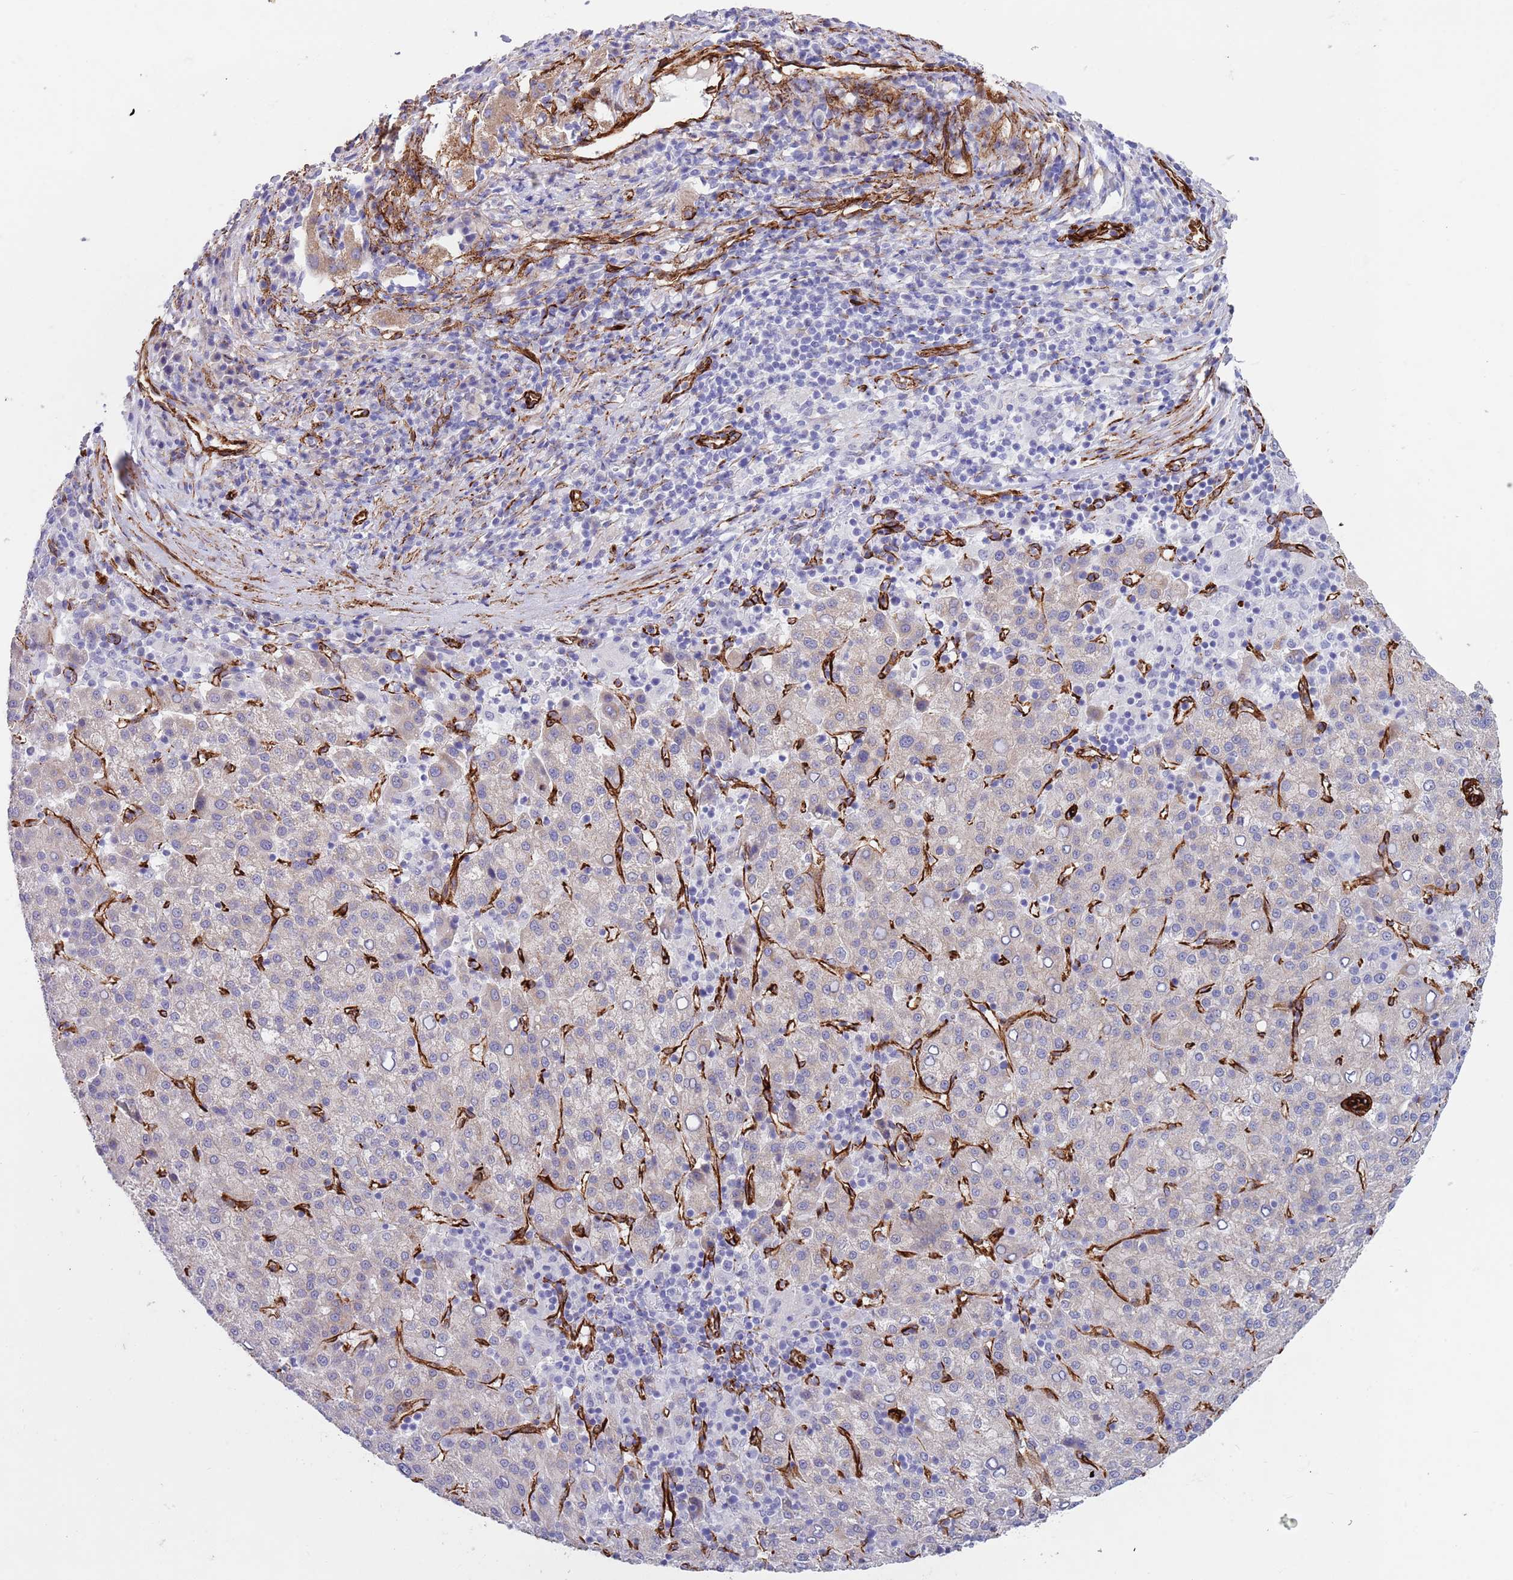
{"staining": {"intensity": "weak", "quantity": "<25%", "location": "cytoplasmic/membranous"}, "tissue": "liver cancer", "cell_type": "Tumor cells", "image_type": "cancer", "snomed": [{"axis": "morphology", "description": "Carcinoma, Hepatocellular, NOS"}, {"axis": "topography", "description": "Liver"}], "caption": "This is a photomicrograph of immunohistochemistry staining of liver cancer (hepatocellular carcinoma), which shows no expression in tumor cells. Brightfield microscopy of immunohistochemistry (IHC) stained with DAB (3,3'-diaminobenzidine) (brown) and hematoxylin (blue), captured at high magnification.", "gene": "CAV2", "patient": {"sex": "female", "age": 58}}